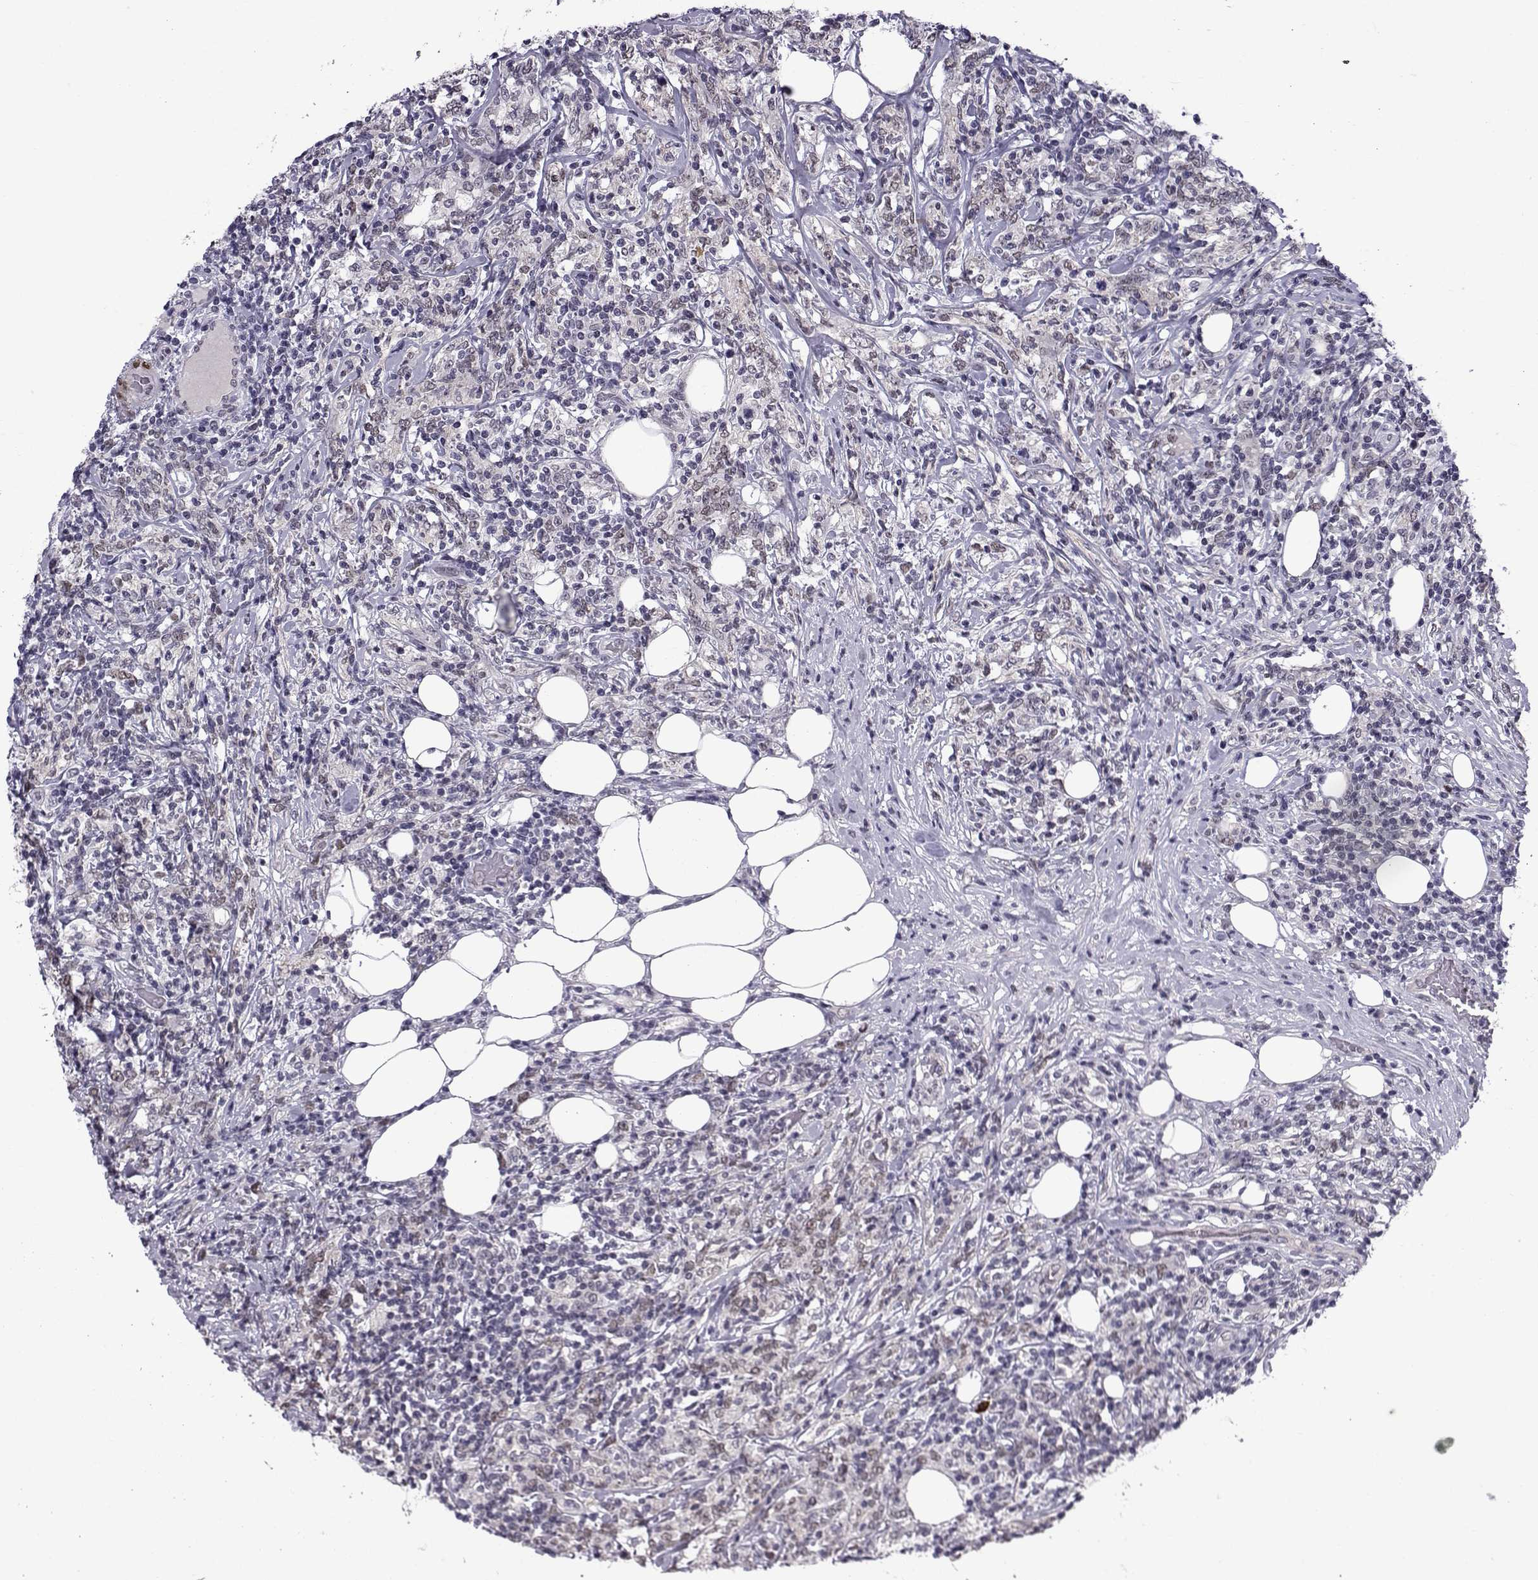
{"staining": {"intensity": "negative", "quantity": "none", "location": "none"}, "tissue": "lymphoma", "cell_type": "Tumor cells", "image_type": "cancer", "snomed": [{"axis": "morphology", "description": "Malignant lymphoma, non-Hodgkin's type, High grade"}, {"axis": "topography", "description": "Lymph node"}], "caption": "DAB (3,3'-diaminobenzidine) immunohistochemical staining of human high-grade malignant lymphoma, non-Hodgkin's type exhibits no significant expression in tumor cells. (DAB immunohistochemistry (IHC) with hematoxylin counter stain).", "gene": "RBM24", "patient": {"sex": "female", "age": 84}}